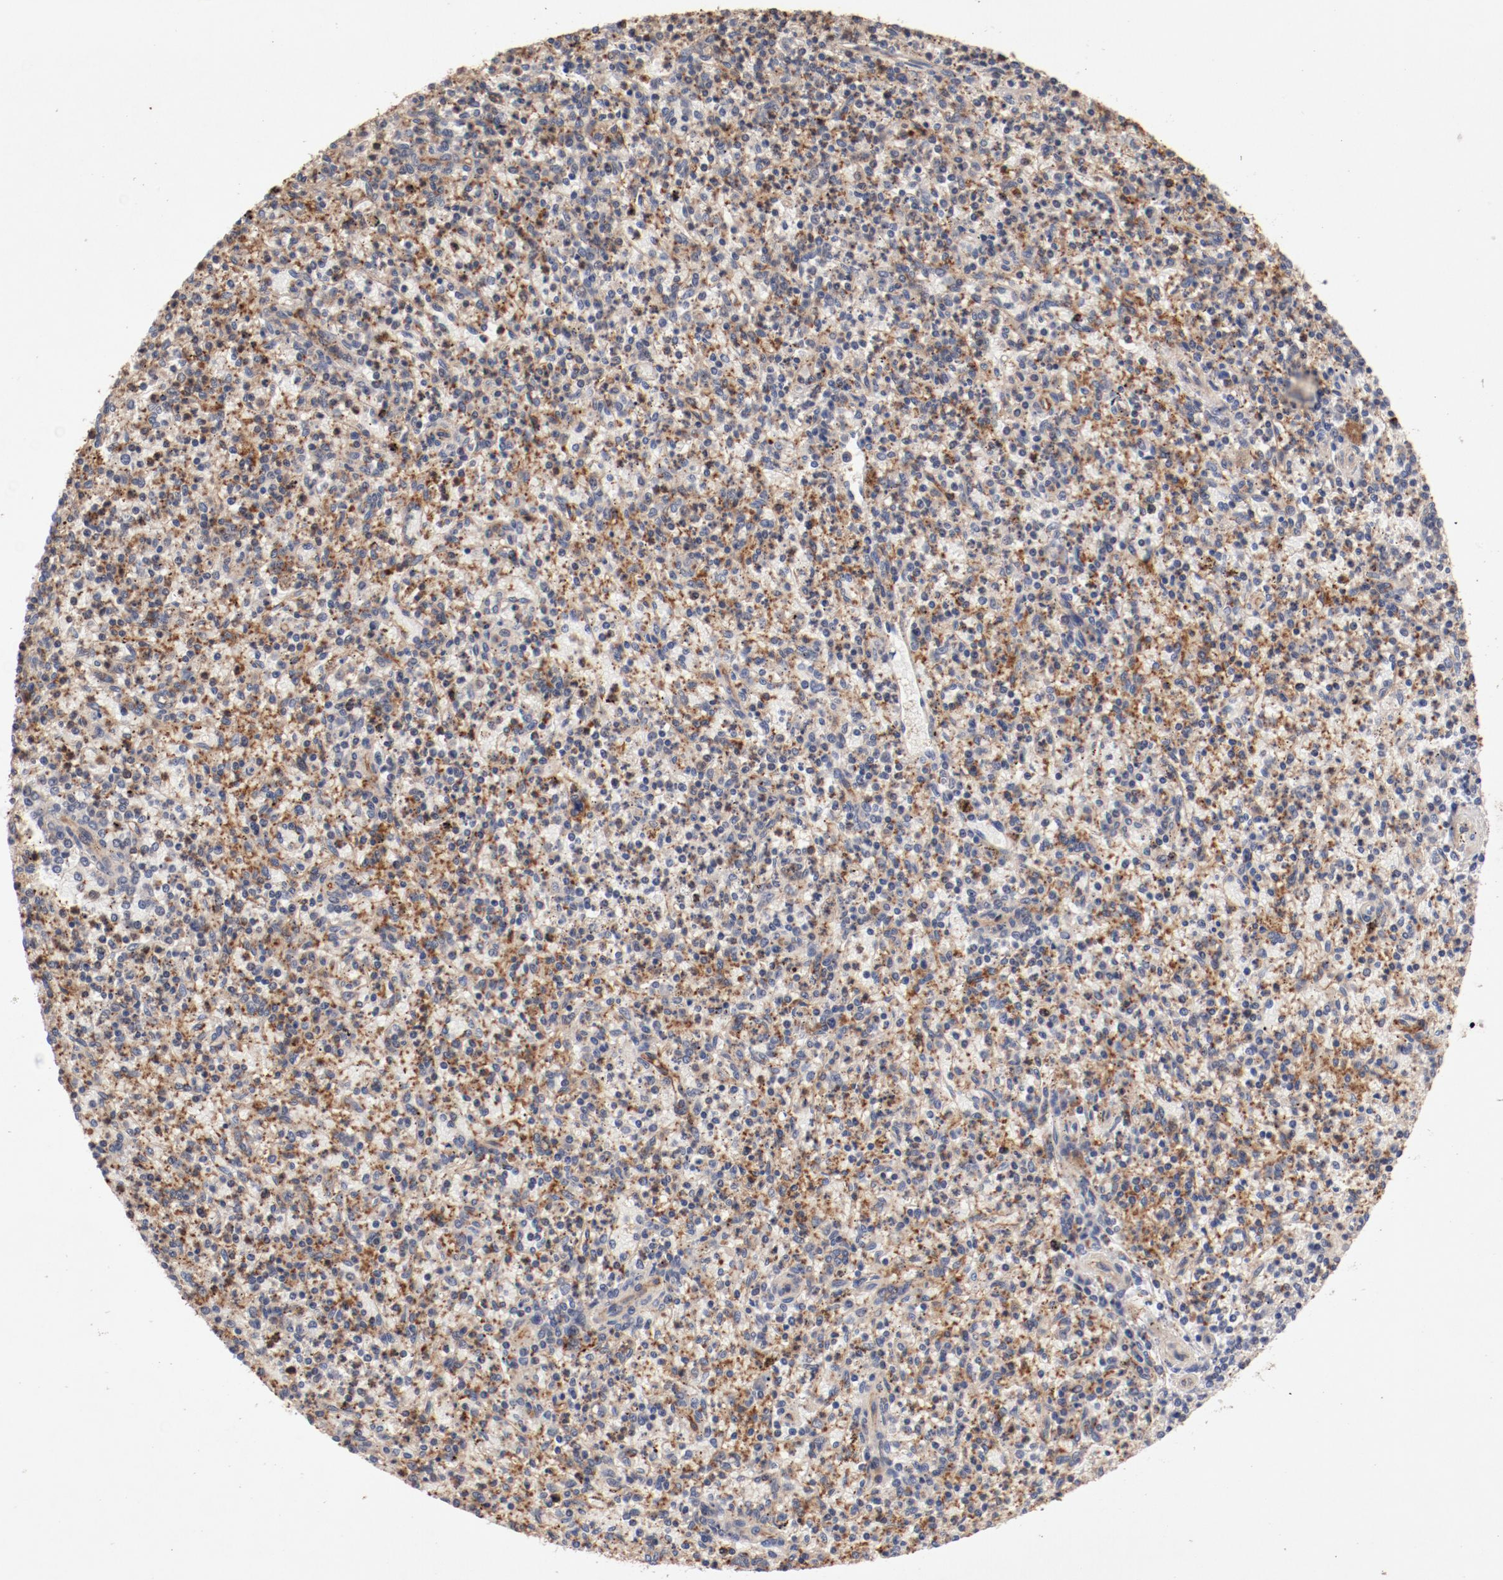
{"staining": {"intensity": "moderate", "quantity": ">75%", "location": "cytoplasmic/membranous"}, "tissue": "spleen", "cell_type": "Cells in red pulp", "image_type": "normal", "snomed": [{"axis": "morphology", "description": "Normal tissue, NOS"}, {"axis": "topography", "description": "Spleen"}], "caption": "Protein staining of normal spleen reveals moderate cytoplasmic/membranous staining in approximately >75% of cells in red pulp.", "gene": "GUF1", "patient": {"sex": "male", "age": 72}}